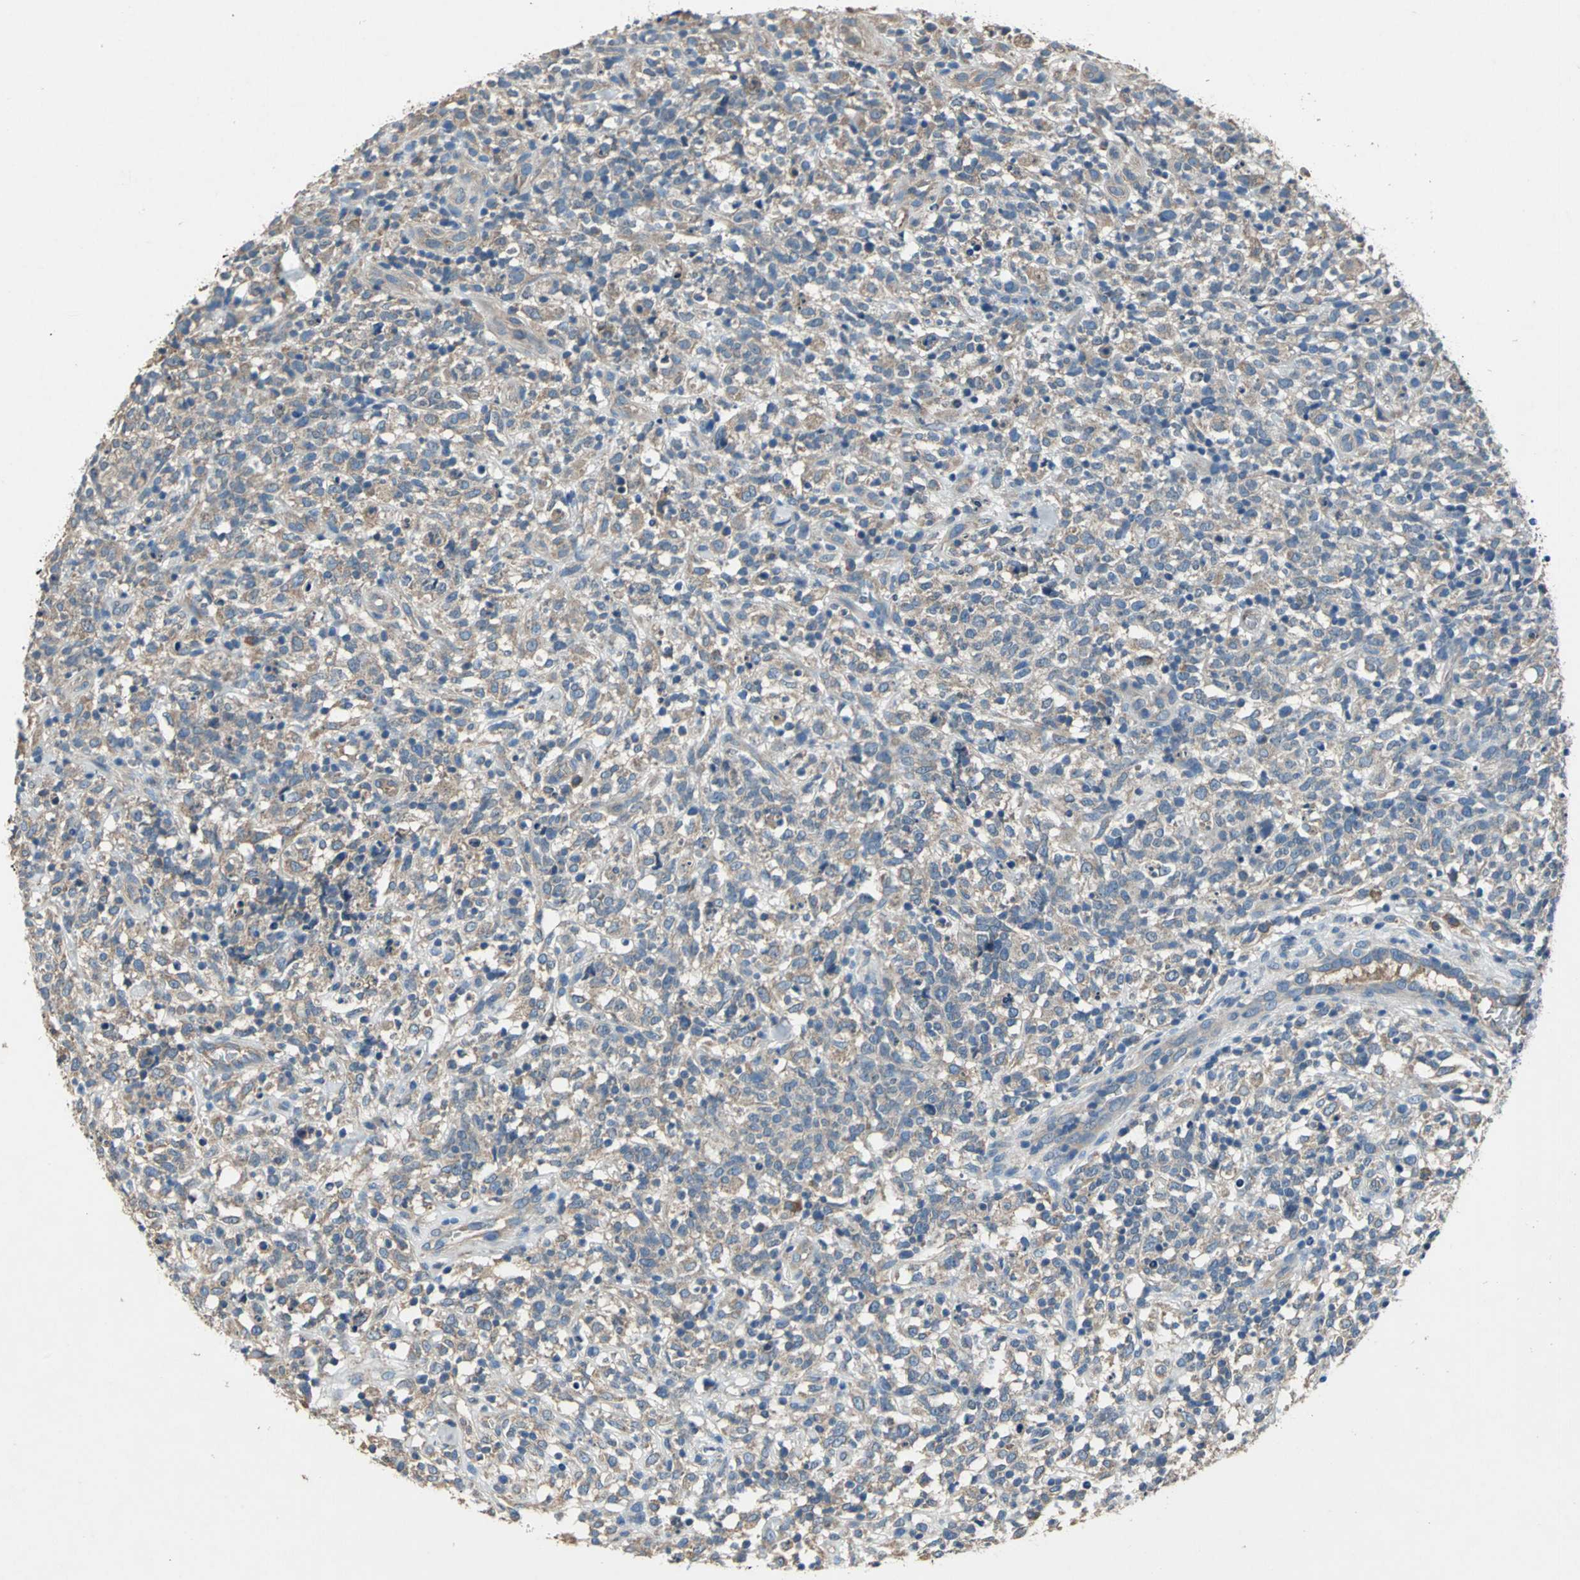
{"staining": {"intensity": "moderate", "quantity": ">75%", "location": "cytoplasmic/membranous"}, "tissue": "lymphoma", "cell_type": "Tumor cells", "image_type": "cancer", "snomed": [{"axis": "morphology", "description": "Malignant lymphoma, non-Hodgkin's type, High grade"}, {"axis": "topography", "description": "Lymph node"}], "caption": "Malignant lymphoma, non-Hodgkin's type (high-grade) tissue shows moderate cytoplasmic/membranous expression in approximately >75% of tumor cells The protein is shown in brown color, while the nuclei are stained blue.", "gene": "HEPH", "patient": {"sex": "female", "age": 73}}